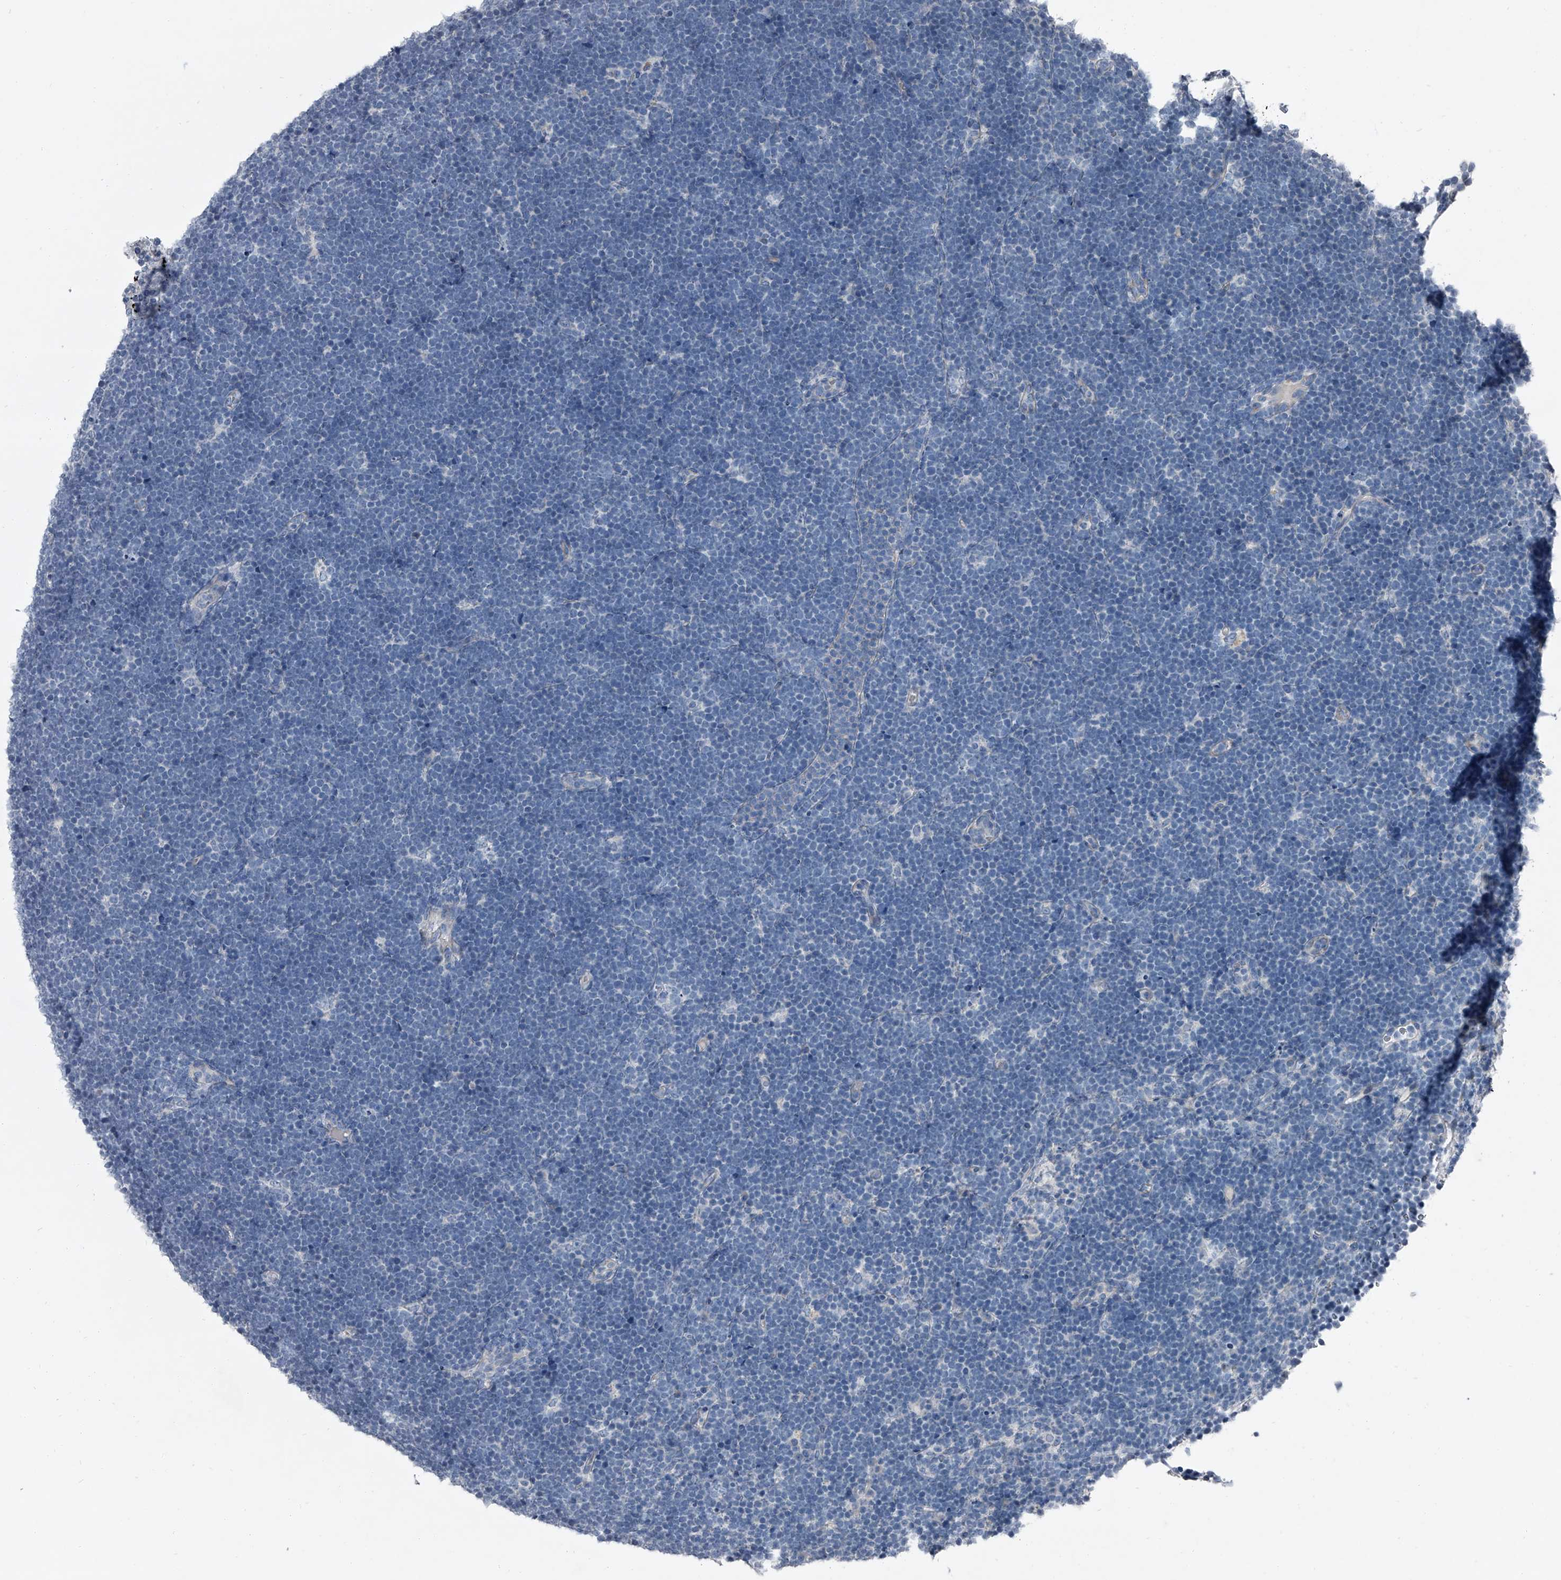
{"staining": {"intensity": "negative", "quantity": "none", "location": "none"}, "tissue": "lymphoma", "cell_type": "Tumor cells", "image_type": "cancer", "snomed": [{"axis": "morphology", "description": "Malignant lymphoma, non-Hodgkin's type, High grade"}, {"axis": "topography", "description": "Lymph node"}], "caption": "The immunohistochemistry (IHC) micrograph has no significant expression in tumor cells of high-grade malignant lymphoma, non-Hodgkin's type tissue.", "gene": "HEPHL1", "patient": {"sex": "male", "age": 13}}